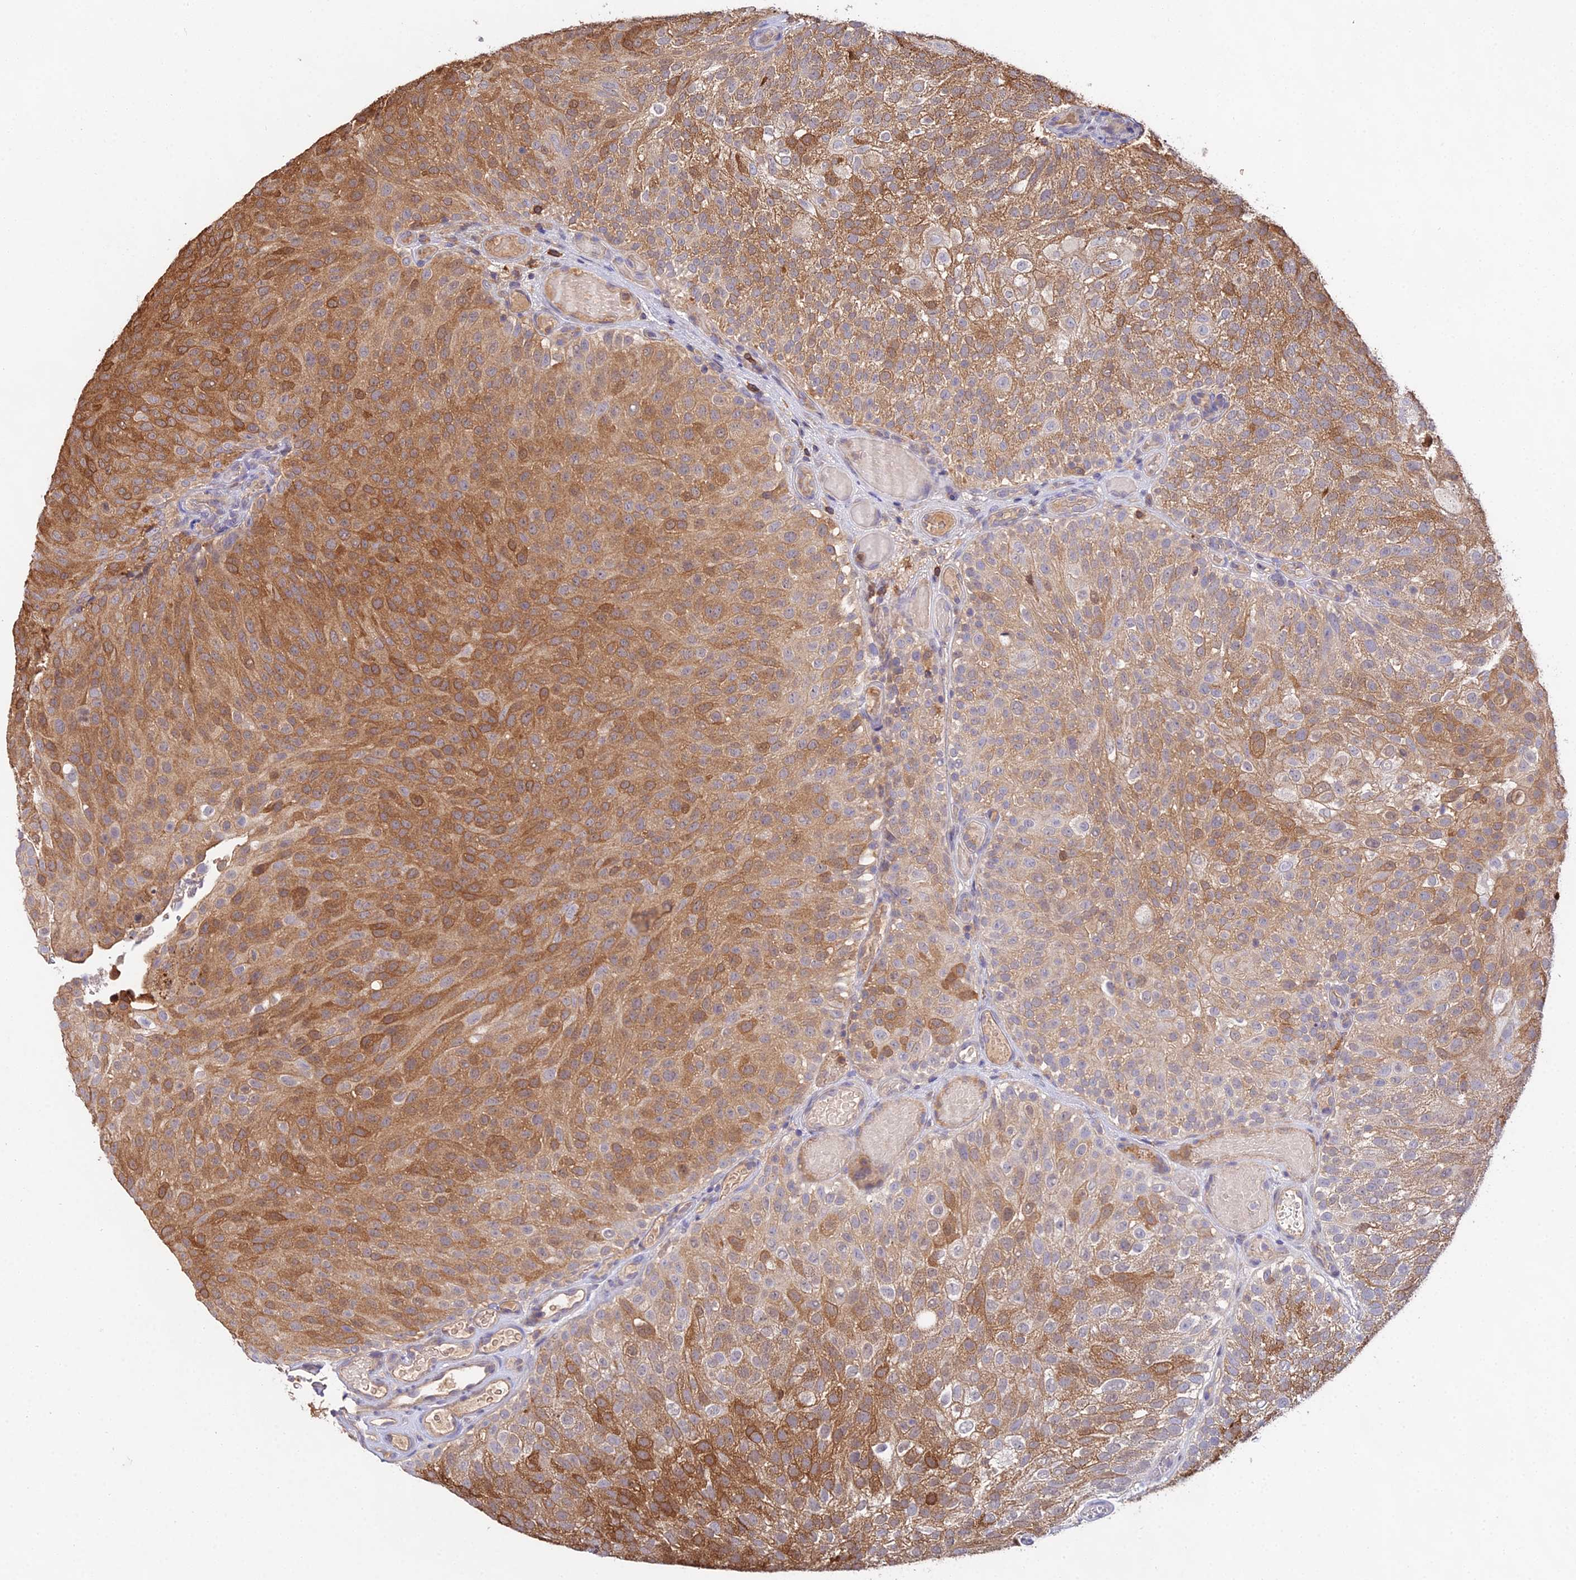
{"staining": {"intensity": "moderate", "quantity": ">75%", "location": "cytoplasmic/membranous"}, "tissue": "urothelial cancer", "cell_type": "Tumor cells", "image_type": "cancer", "snomed": [{"axis": "morphology", "description": "Urothelial carcinoma, Low grade"}, {"axis": "topography", "description": "Urinary bladder"}], "caption": "Immunohistochemical staining of low-grade urothelial carcinoma exhibits medium levels of moderate cytoplasmic/membranous protein positivity in about >75% of tumor cells.", "gene": "FBP1", "patient": {"sex": "male", "age": 78}}